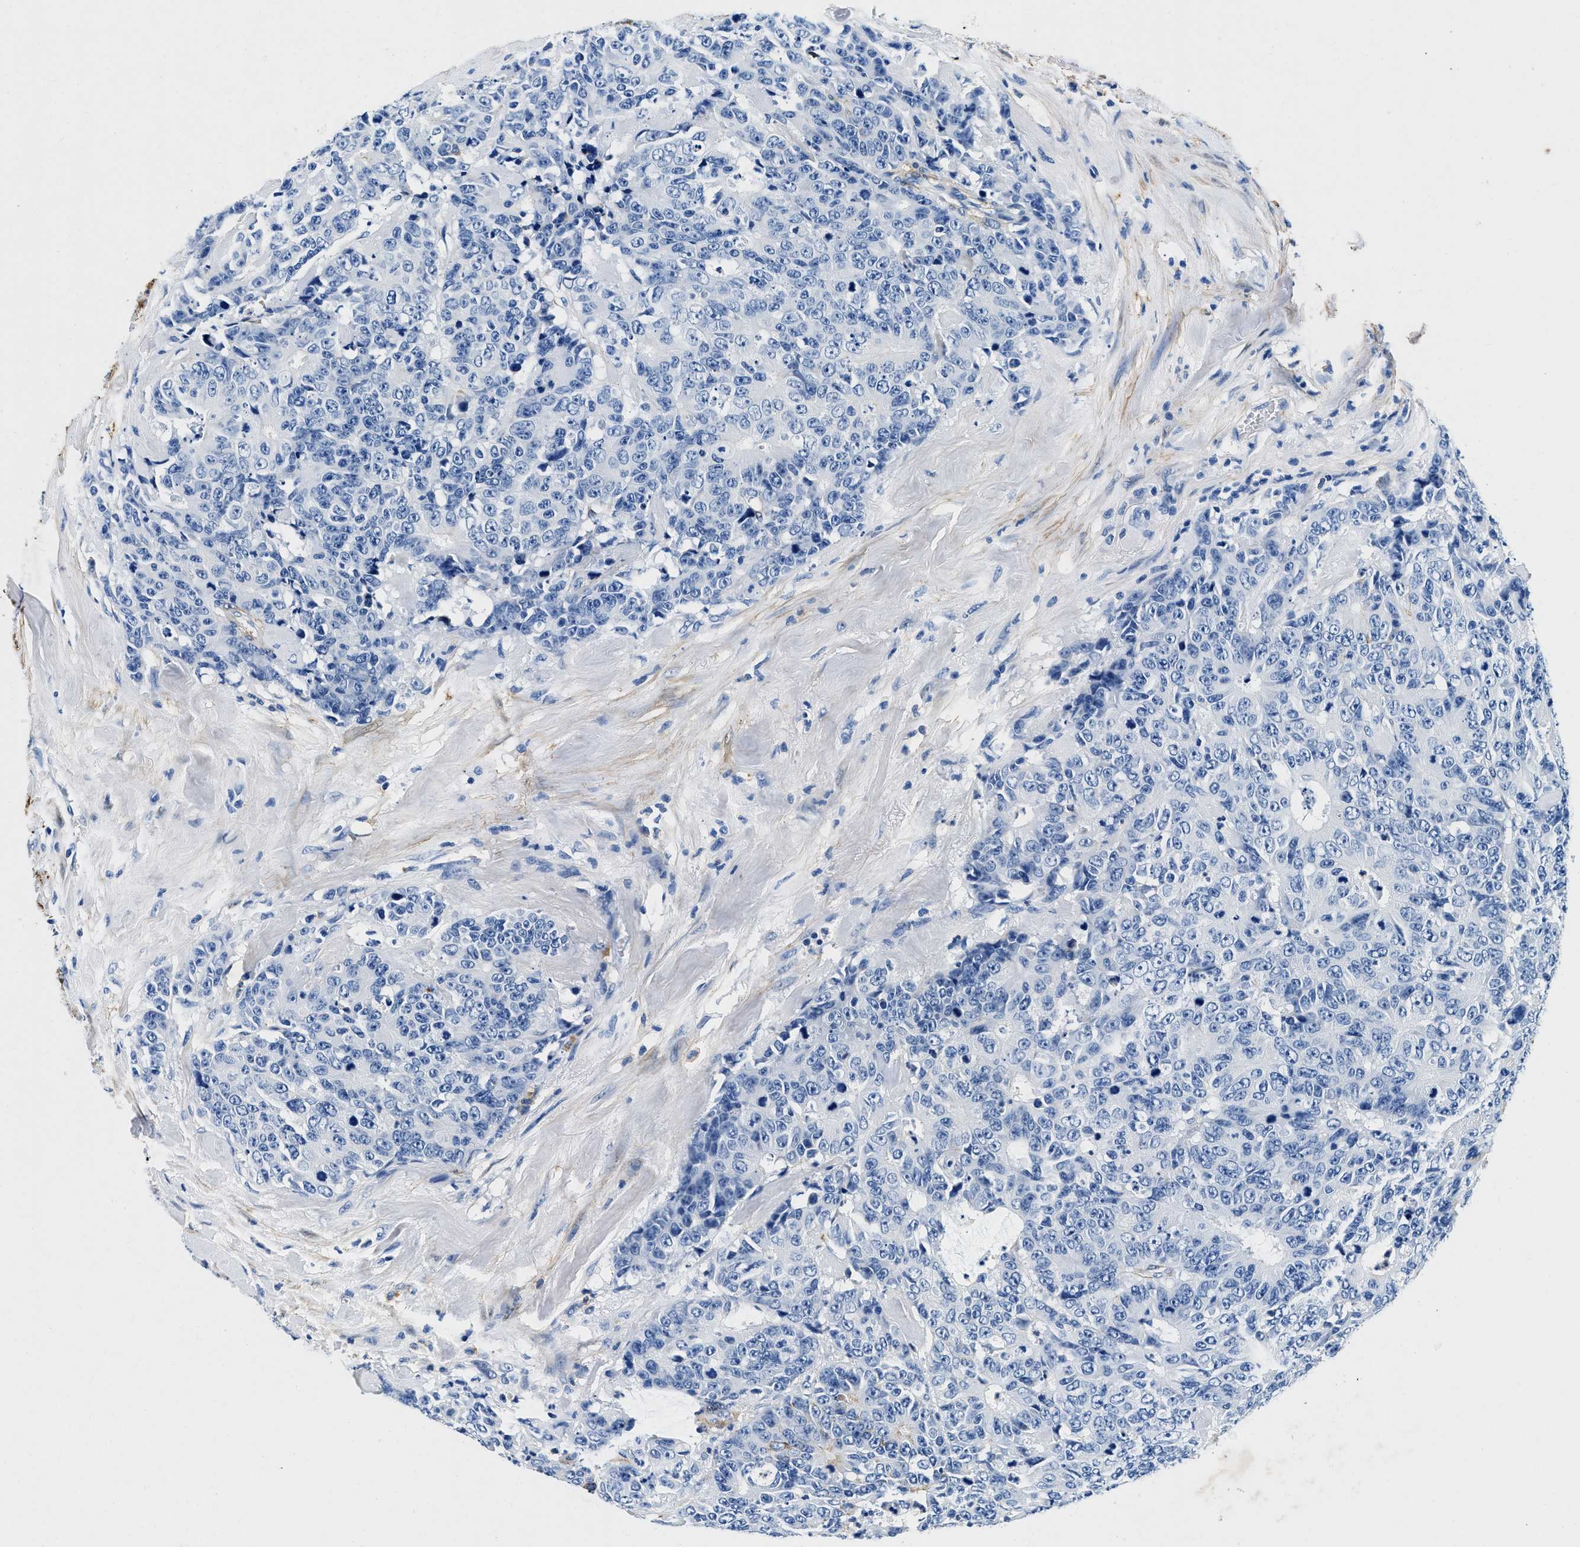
{"staining": {"intensity": "negative", "quantity": "none", "location": "none"}, "tissue": "colorectal cancer", "cell_type": "Tumor cells", "image_type": "cancer", "snomed": [{"axis": "morphology", "description": "Adenocarcinoma, NOS"}, {"axis": "topography", "description": "Colon"}], "caption": "The micrograph displays no staining of tumor cells in adenocarcinoma (colorectal).", "gene": "TEX261", "patient": {"sex": "female", "age": 86}}